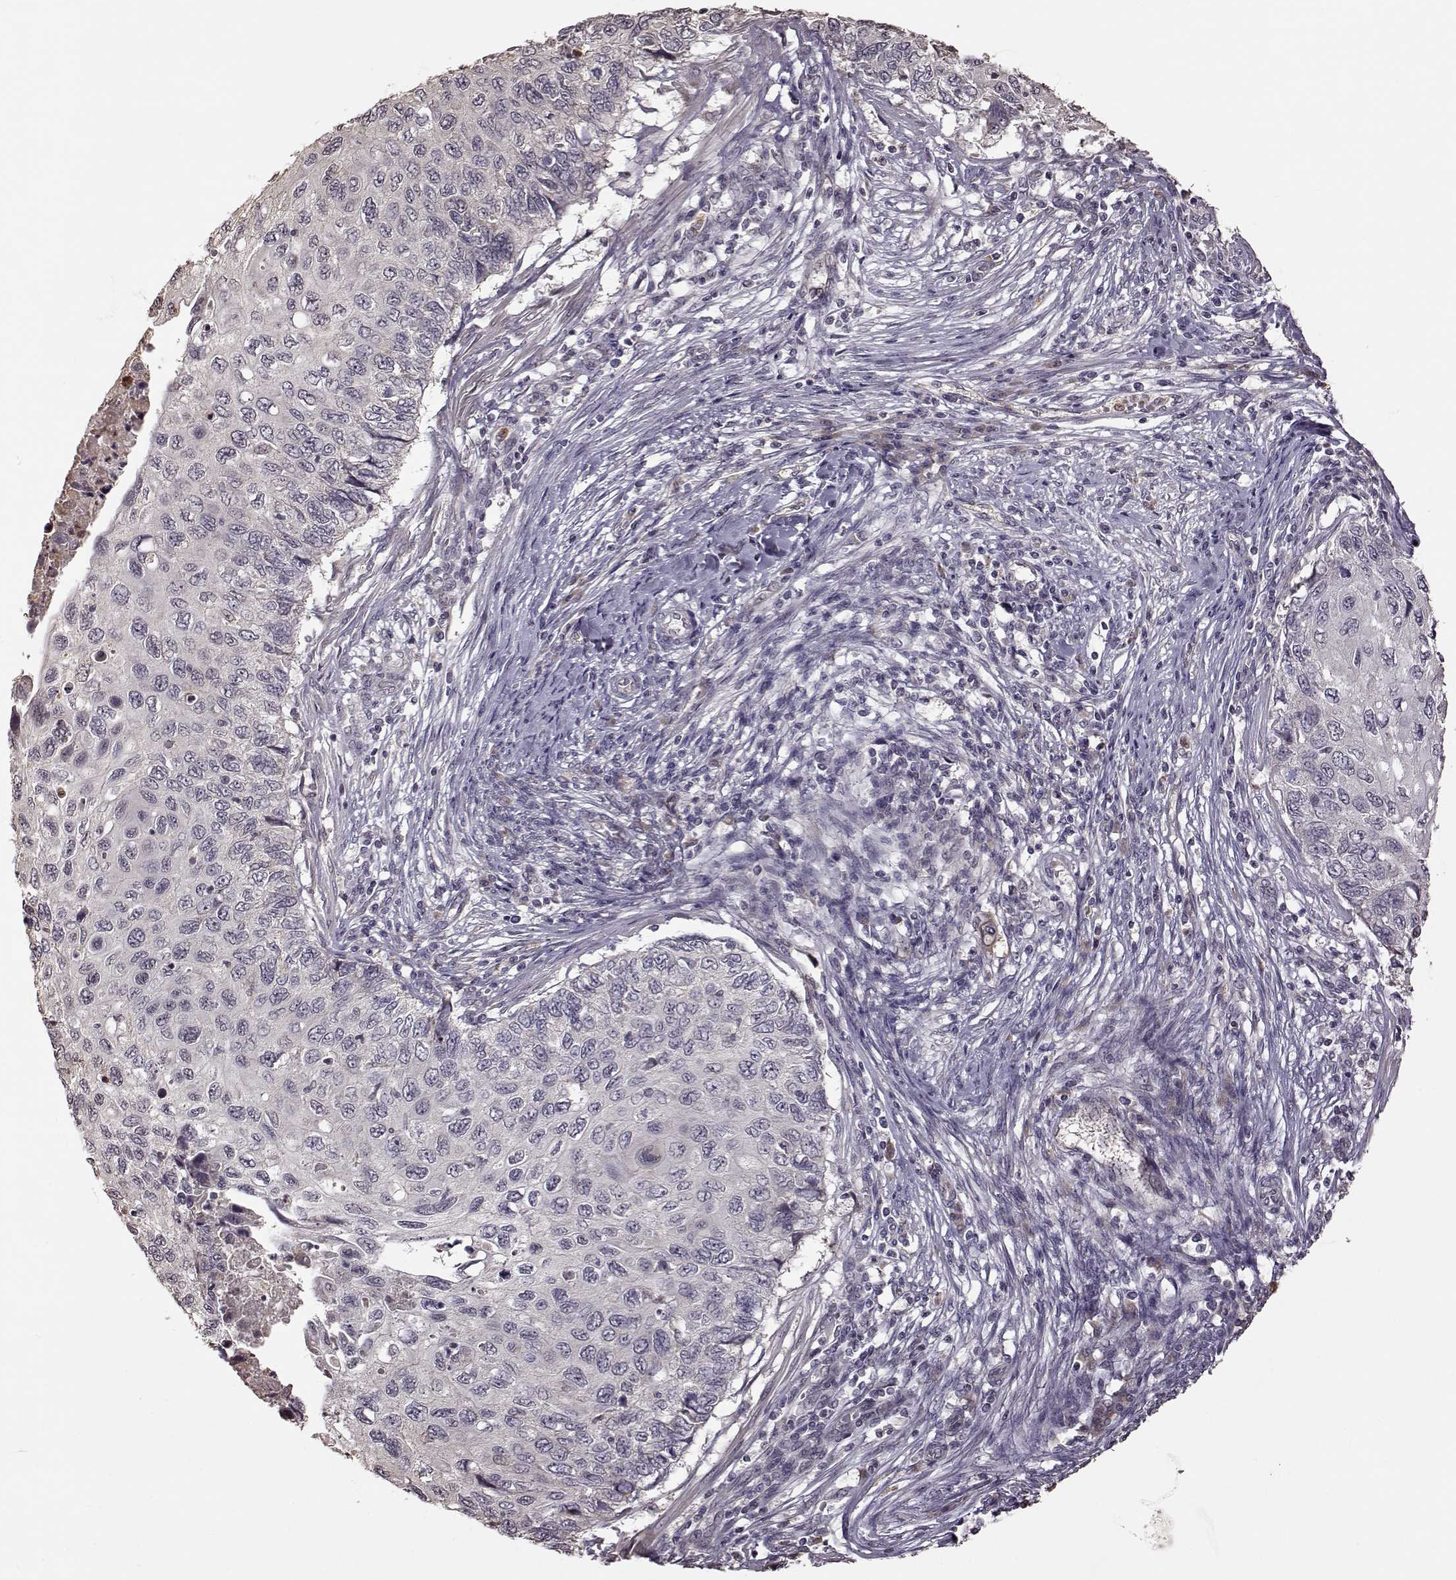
{"staining": {"intensity": "negative", "quantity": "none", "location": "none"}, "tissue": "cervical cancer", "cell_type": "Tumor cells", "image_type": "cancer", "snomed": [{"axis": "morphology", "description": "Squamous cell carcinoma, NOS"}, {"axis": "topography", "description": "Cervix"}], "caption": "Cervical squamous cell carcinoma was stained to show a protein in brown. There is no significant staining in tumor cells. (Brightfield microscopy of DAB (3,3'-diaminobenzidine) IHC at high magnification).", "gene": "CRB1", "patient": {"sex": "female", "age": 70}}